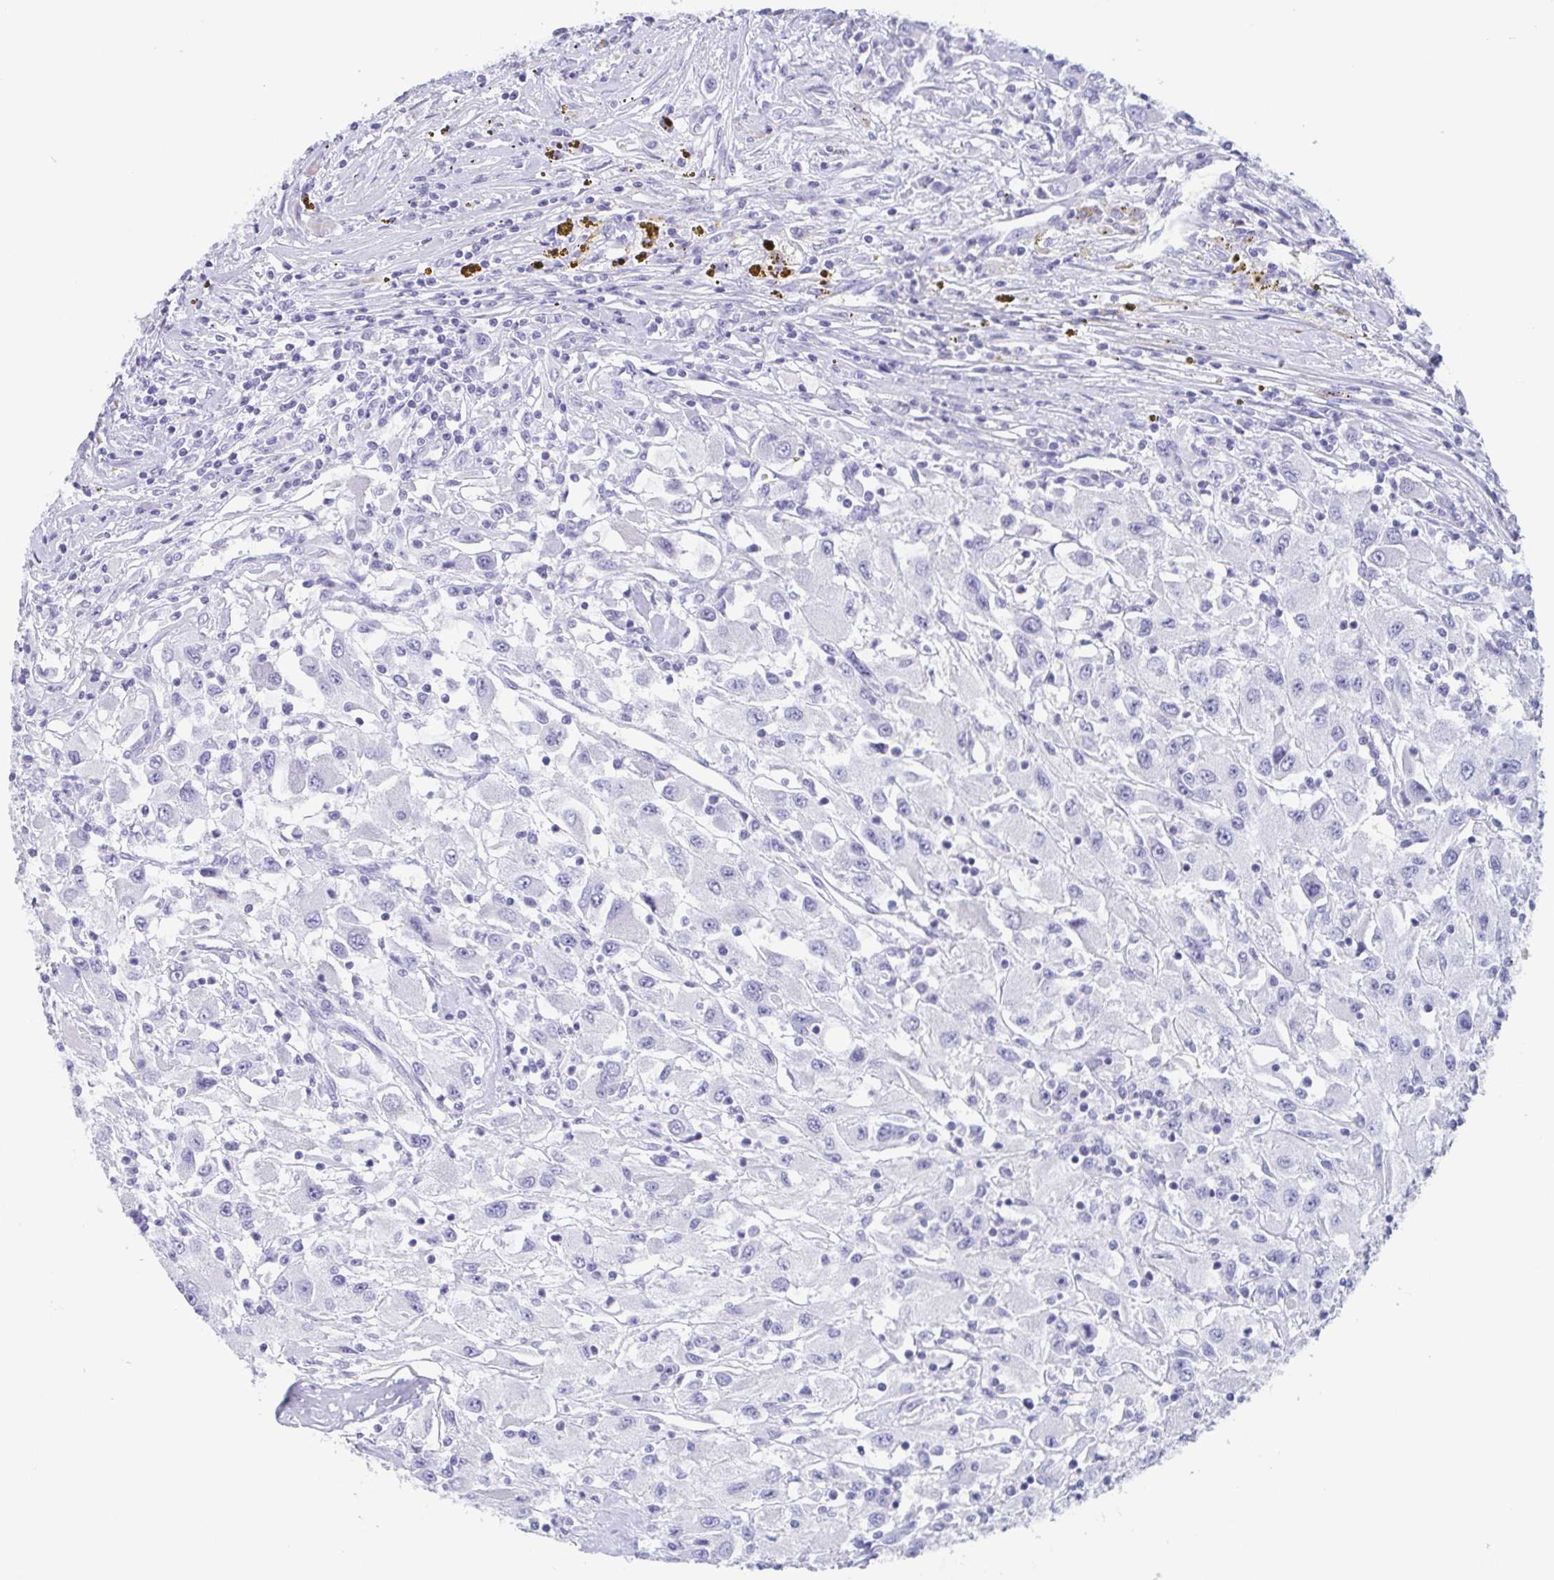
{"staining": {"intensity": "negative", "quantity": "none", "location": "none"}, "tissue": "renal cancer", "cell_type": "Tumor cells", "image_type": "cancer", "snomed": [{"axis": "morphology", "description": "Adenocarcinoma, NOS"}, {"axis": "topography", "description": "Kidney"}], "caption": "Image shows no protein staining in tumor cells of renal adenocarcinoma tissue. (Brightfield microscopy of DAB (3,3'-diaminobenzidine) immunohistochemistry at high magnification).", "gene": "TAGLN3", "patient": {"sex": "female", "age": 67}}